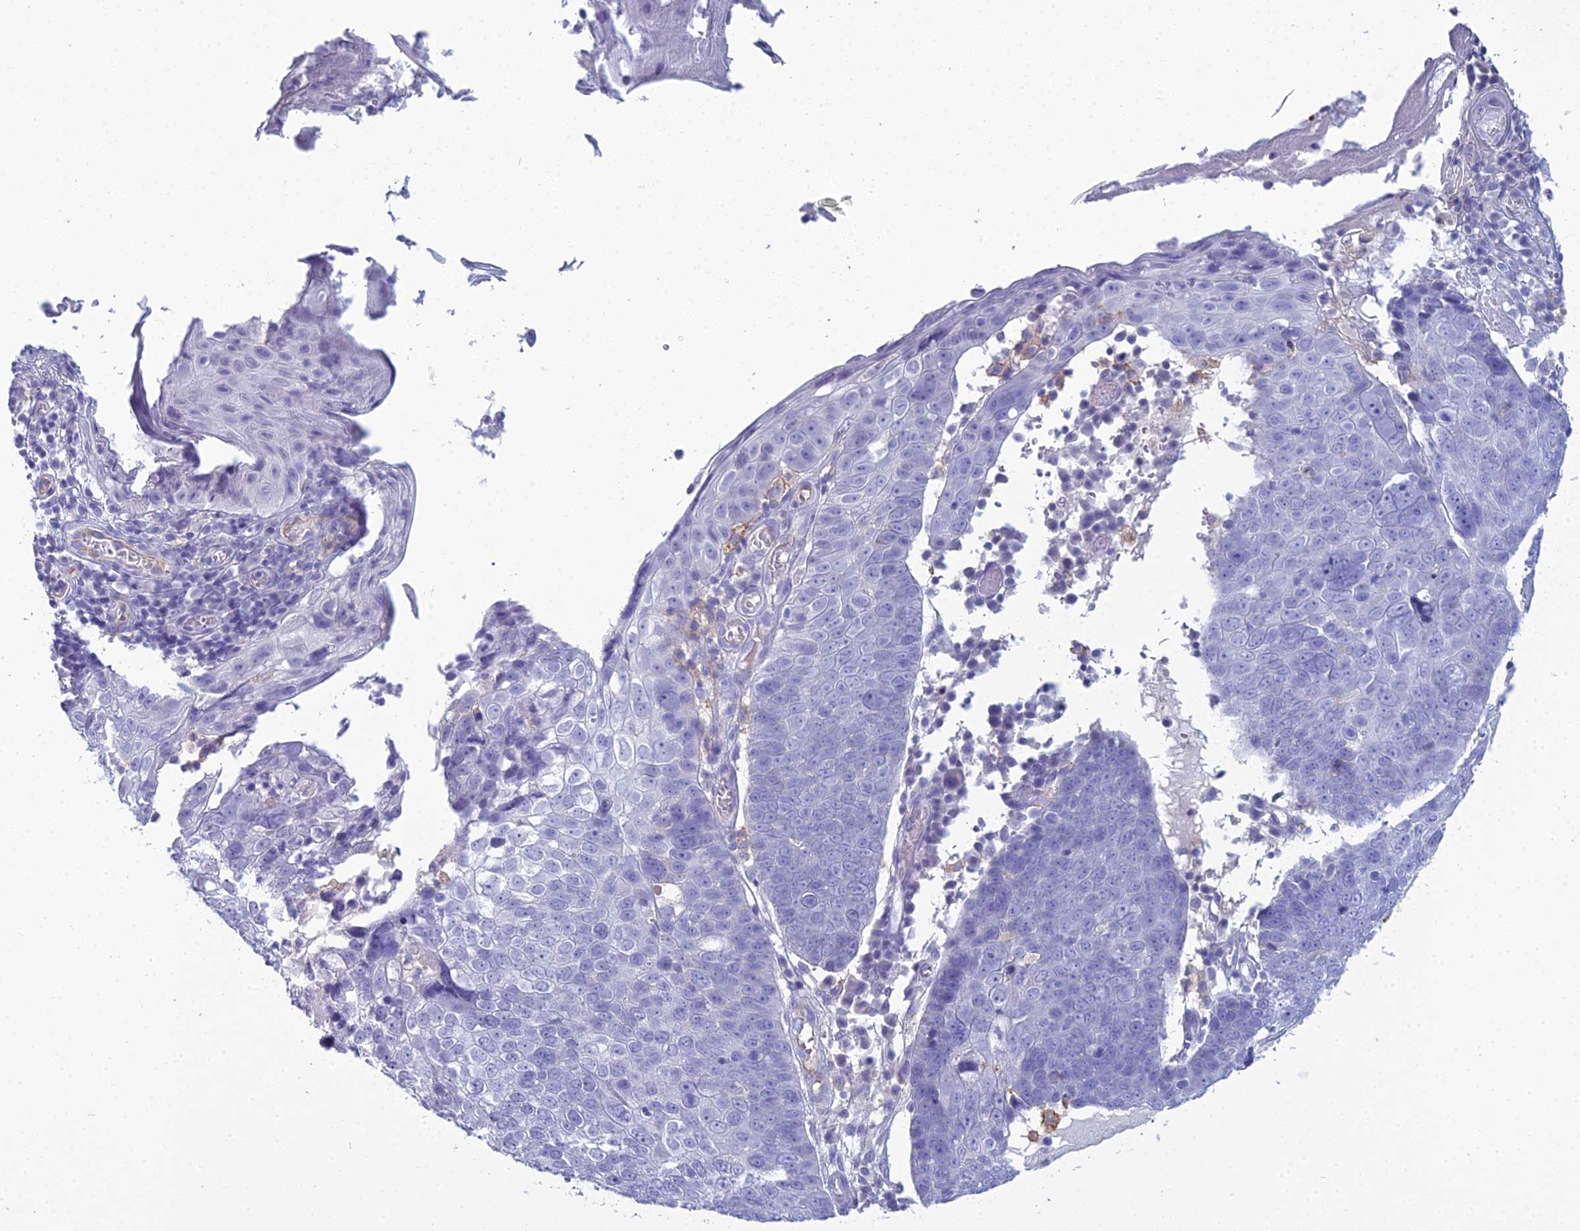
{"staining": {"intensity": "negative", "quantity": "none", "location": "none"}, "tissue": "skin cancer", "cell_type": "Tumor cells", "image_type": "cancer", "snomed": [{"axis": "morphology", "description": "Squamous cell carcinoma, NOS"}, {"axis": "topography", "description": "Skin"}], "caption": "This is a image of IHC staining of skin squamous cell carcinoma, which shows no staining in tumor cells.", "gene": "ACE", "patient": {"sex": "male", "age": 71}}